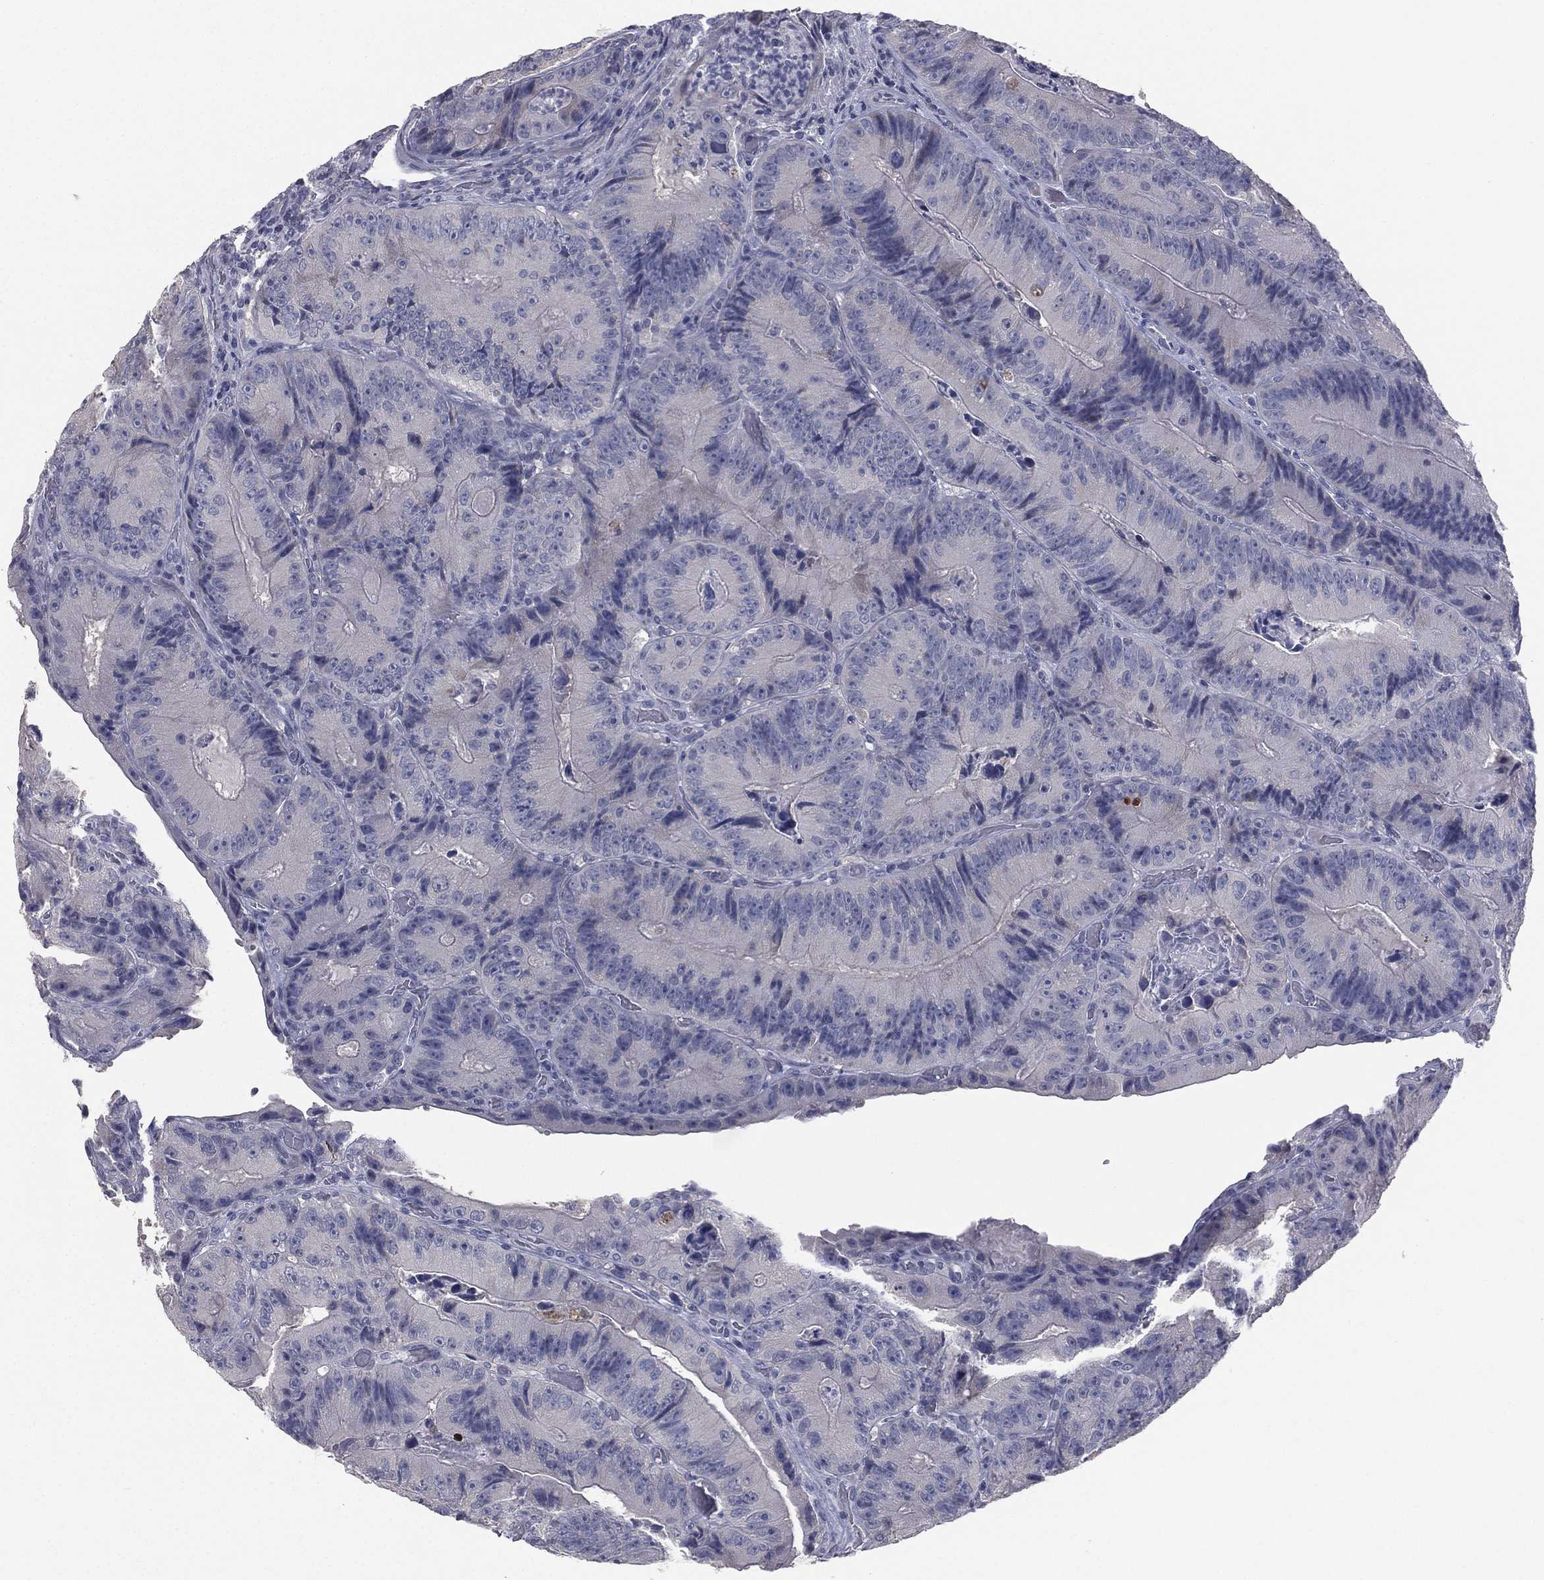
{"staining": {"intensity": "negative", "quantity": "none", "location": "none"}, "tissue": "colorectal cancer", "cell_type": "Tumor cells", "image_type": "cancer", "snomed": [{"axis": "morphology", "description": "Adenocarcinoma, NOS"}, {"axis": "topography", "description": "Colon"}], "caption": "This is an IHC photomicrograph of colorectal cancer. There is no positivity in tumor cells.", "gene": "DMKN", "patient": {"sex": "female", "age": 86}}